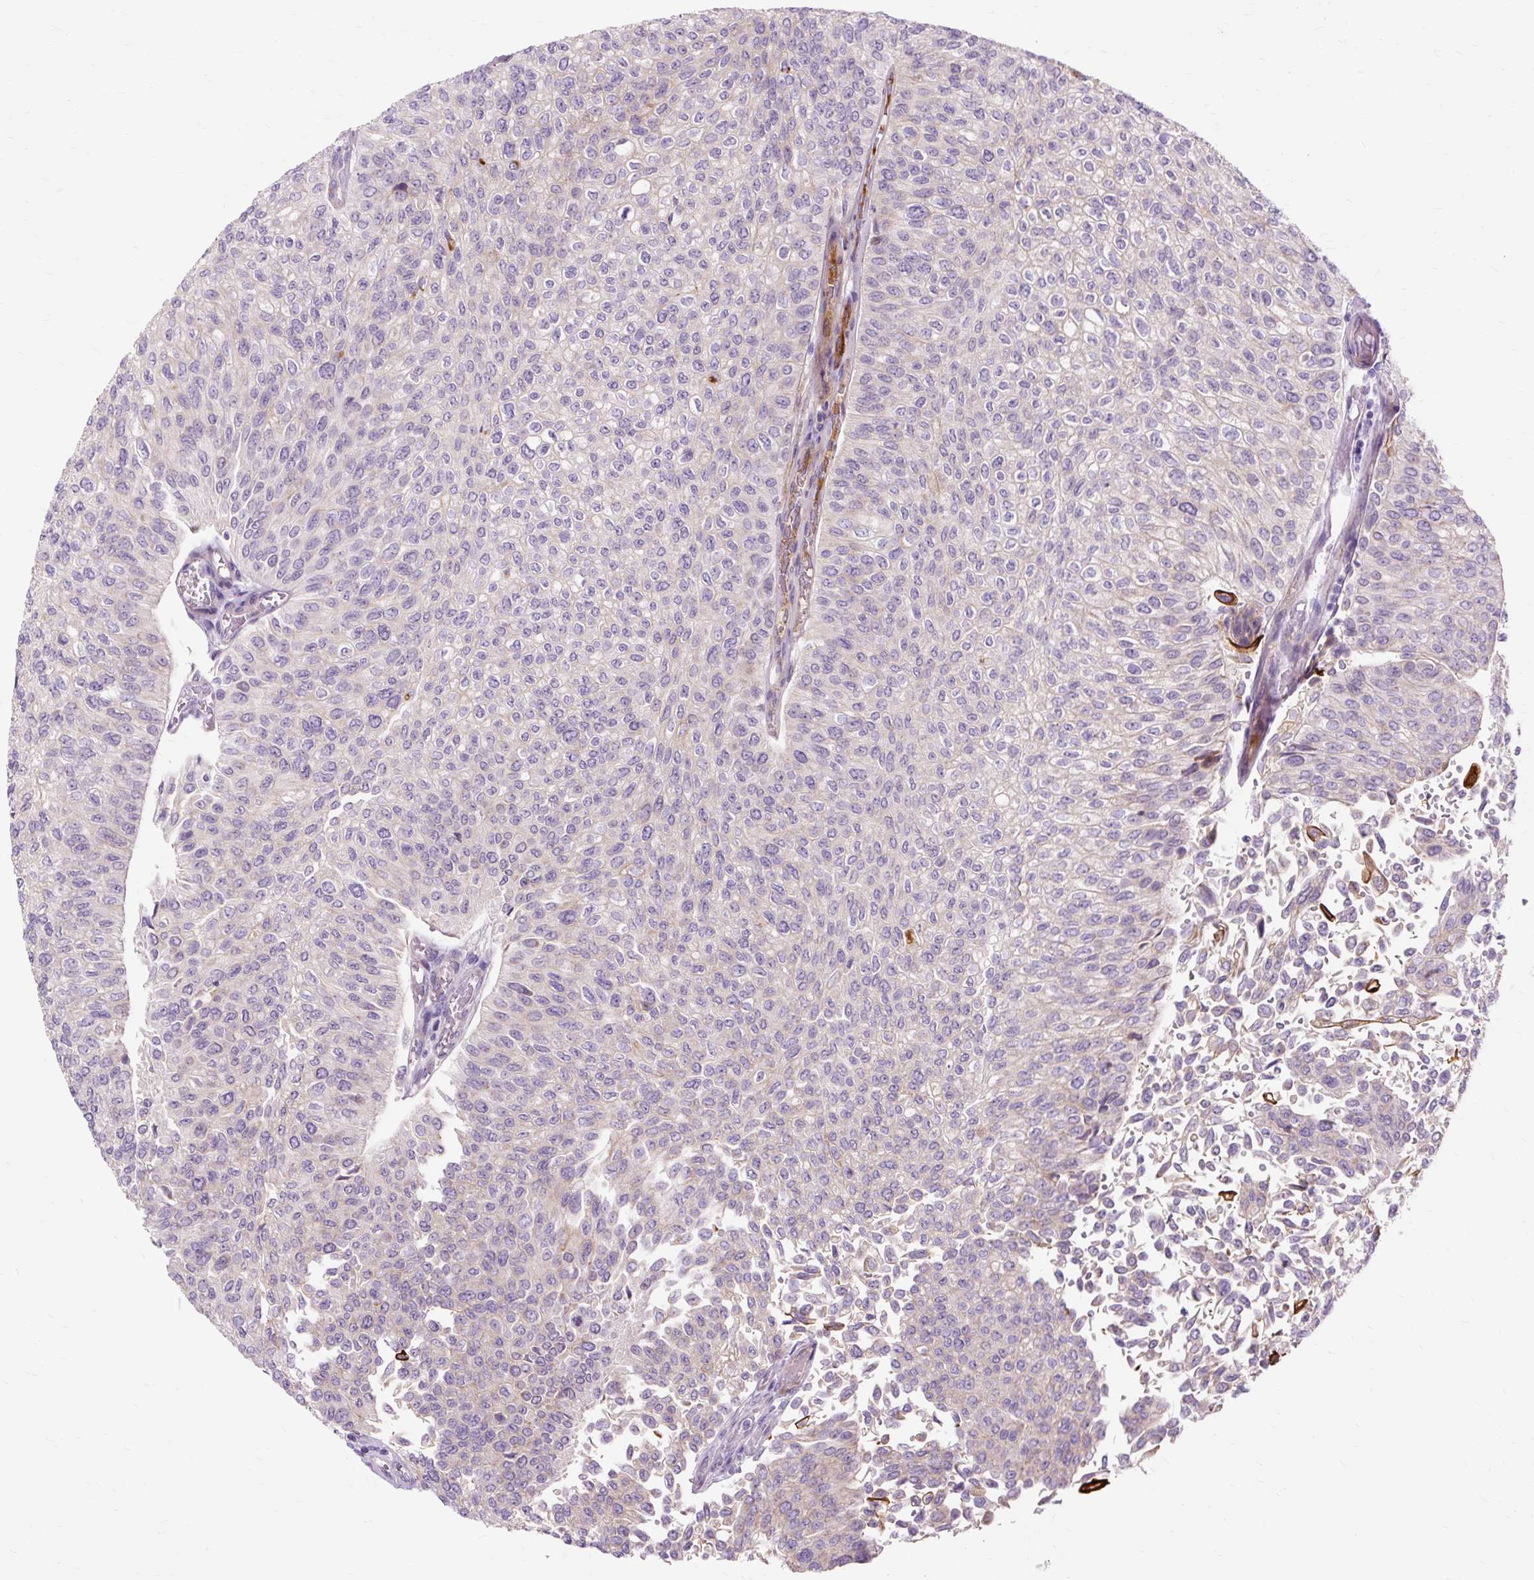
{"staining": {"intensity": "negative", "quantity": "none", "location": "none"}, "tissue": "urothelial cancer", "cell_type": "Tumor cells", "image_type": "cancer", "snomed": [{"axis": "morphology", "description": "Urothelial carcinoma, NOS"}, {"axis": "topography", "description": "Urinary bladder"}], "caption": "This is an IHC photomicrograph of human urothelial cancer. There is no positivity in tumor cells.", "gene": "DCTN4", "patient": {"sex": "male", "age": 59}}